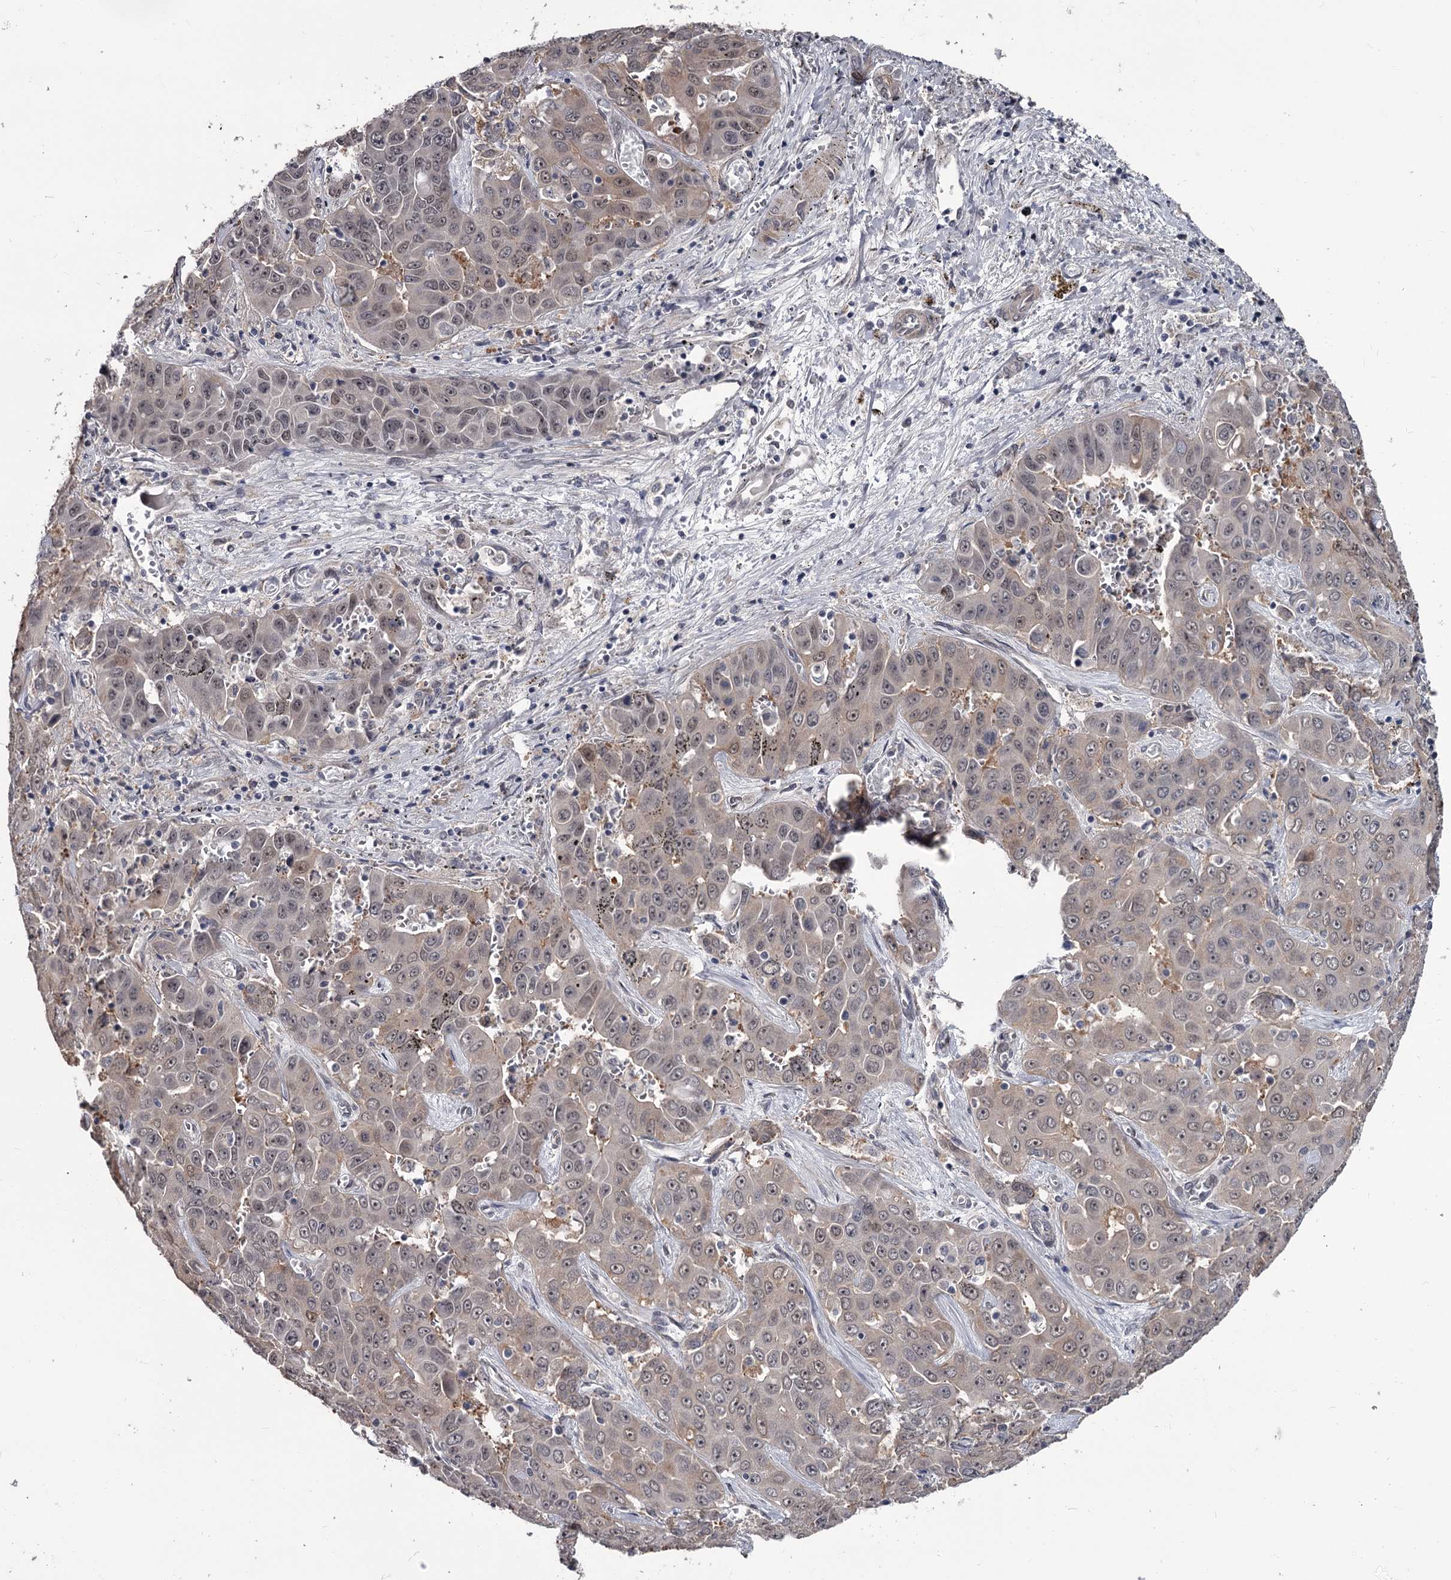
{"staining": {"intensity": "weak", "quantity": "25%-75%", "location": "nuclear"}, "tissue": "liver cancer", "cell_type": "Tumor cells", "image_type": "cancer", "snomed": [{"axis": "morphology", "description": "Cholangiocarcinoma"}, {"axis": "topography", "description": "Liver"}], "caption": "This micrograph reveals liver cancer (cholangiocarcinoma) stained with immunohistochemistry (IHC) to label a protein in brown. The nuclear of tumor cells show weak positivity for the protein. Nuclei are counter-stained blue.", "gene": "PRPF40B", "patient": {"sex": "female", "age": 52}}